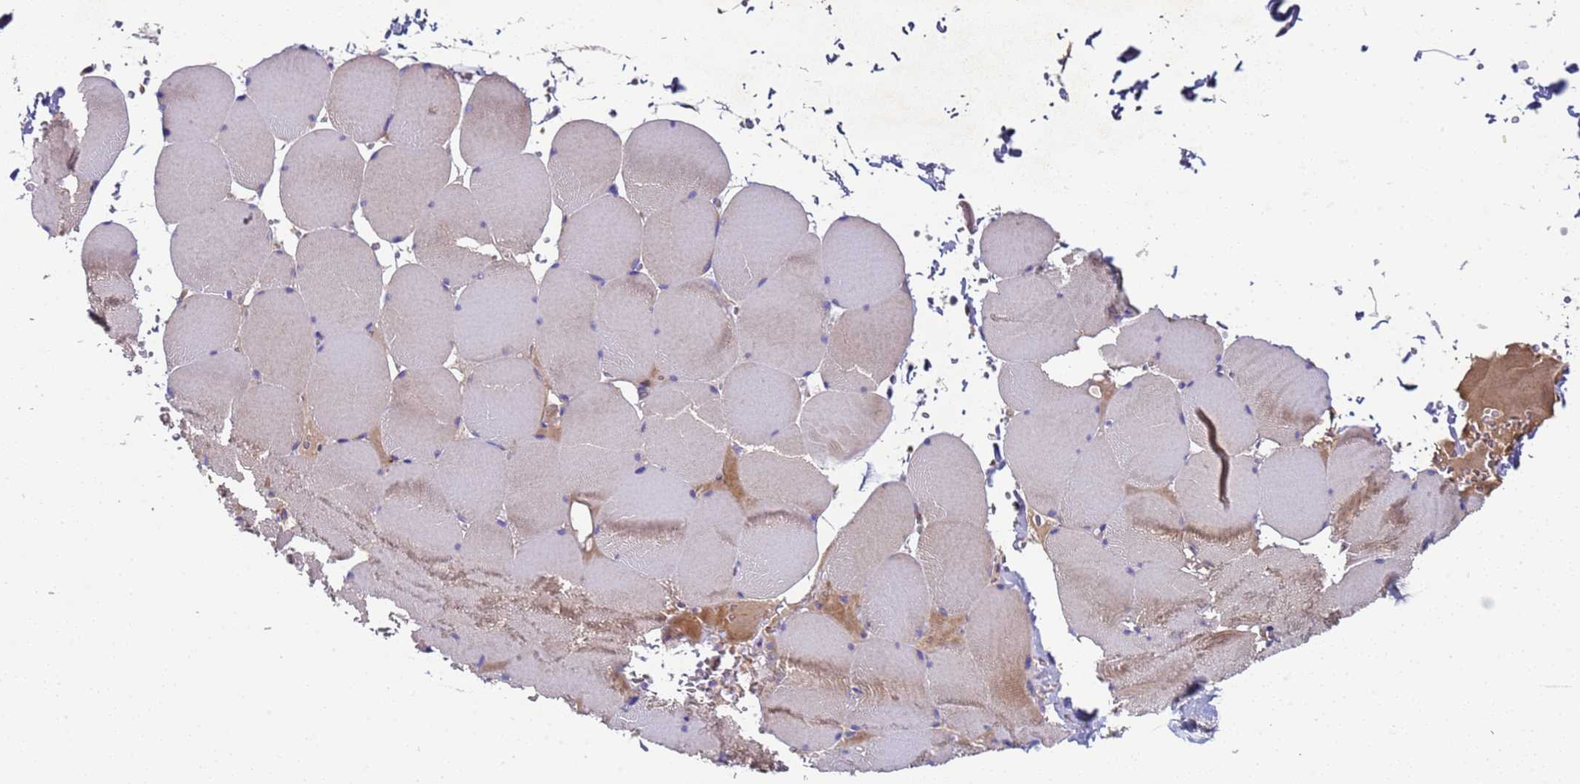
{"staining": {"intensity": "moderate", "quantity": "25%-75%", "location": "cytoplasmic/membranous"}, "tissue": "skeletal muscle", "cell_type": "Myocytes", "image_type": "normal", "snomed": [{"axis": "morphology", "description": "Normal tissue, NOS"}, {"axis": "topography", "description": "Skeletal muscle"}, {"axis": "topography", "description": "Head-Neck"}], "caption": "Protein staining of unremarkable skeletal muscle shows moderate cytoplasmic/membranous expression in approximately 25%-75% of myocytes. Using DAB (3,3'-diaminobenzidine) (brown) and hematoxylin (blue) stains, captured at high magnification using brightfield microscopy.", "gene": "TMEM126A", "patient": {"sex": "male", "age": 66}}